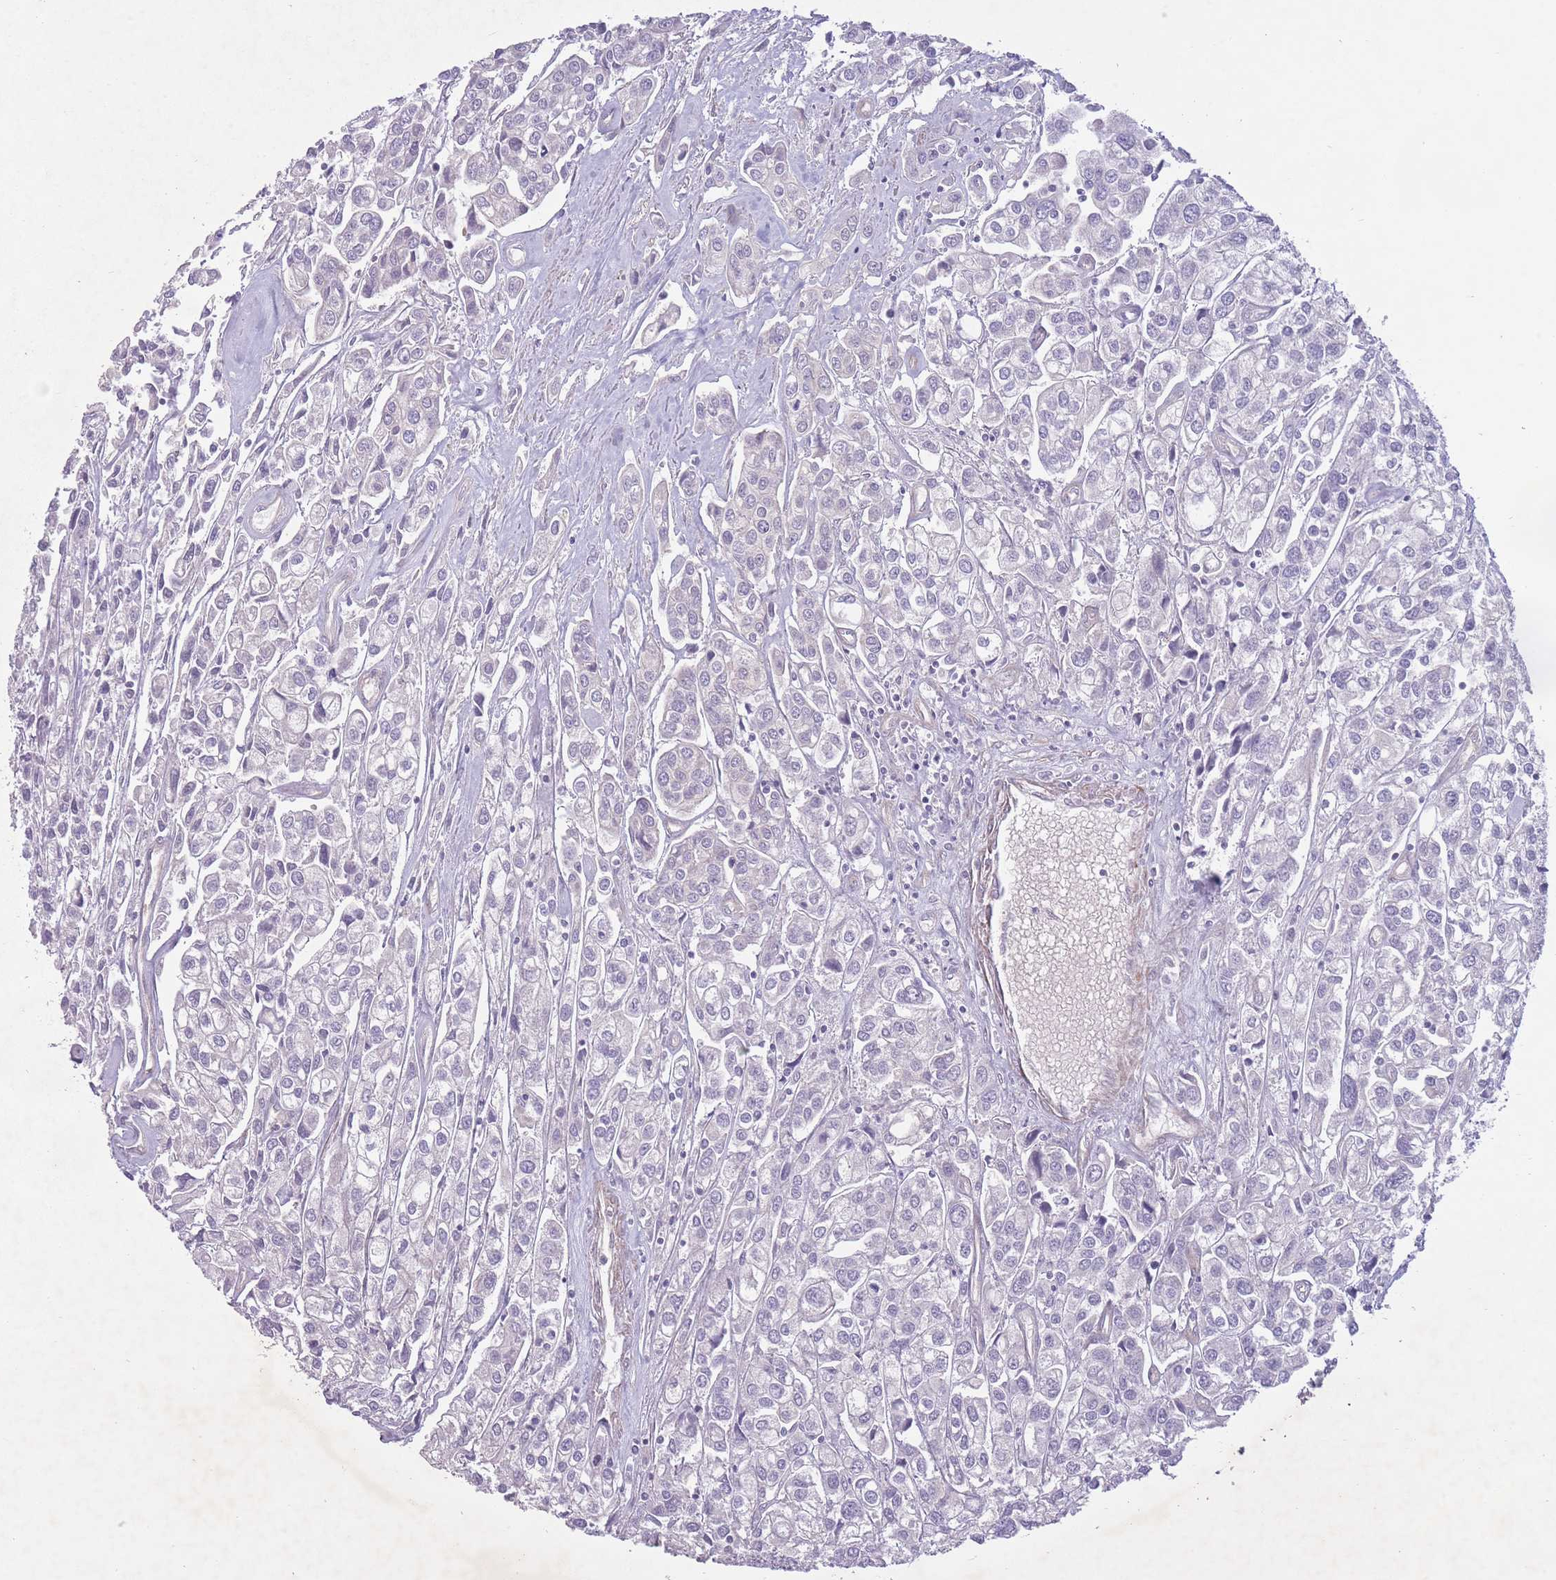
{"staining": {"intensity": "negative", "quantity": "none", "location": "none"}, "tissue": "urothelial cancer", "cell_type": "Tumor cells", "image_type": "cancer", "snomed": [{"axis": "morphology", "description": "Urothelial carcinoma, High grade"}, {"axis": "topography", "description": "Urinary bladder"}], "caption": "Protein analysis of high-grade urothelial carcinoma shows no significant expression in tumor cells.", "gene": "PNPLA5", "patient": {"sex": "male", "age": 67}}